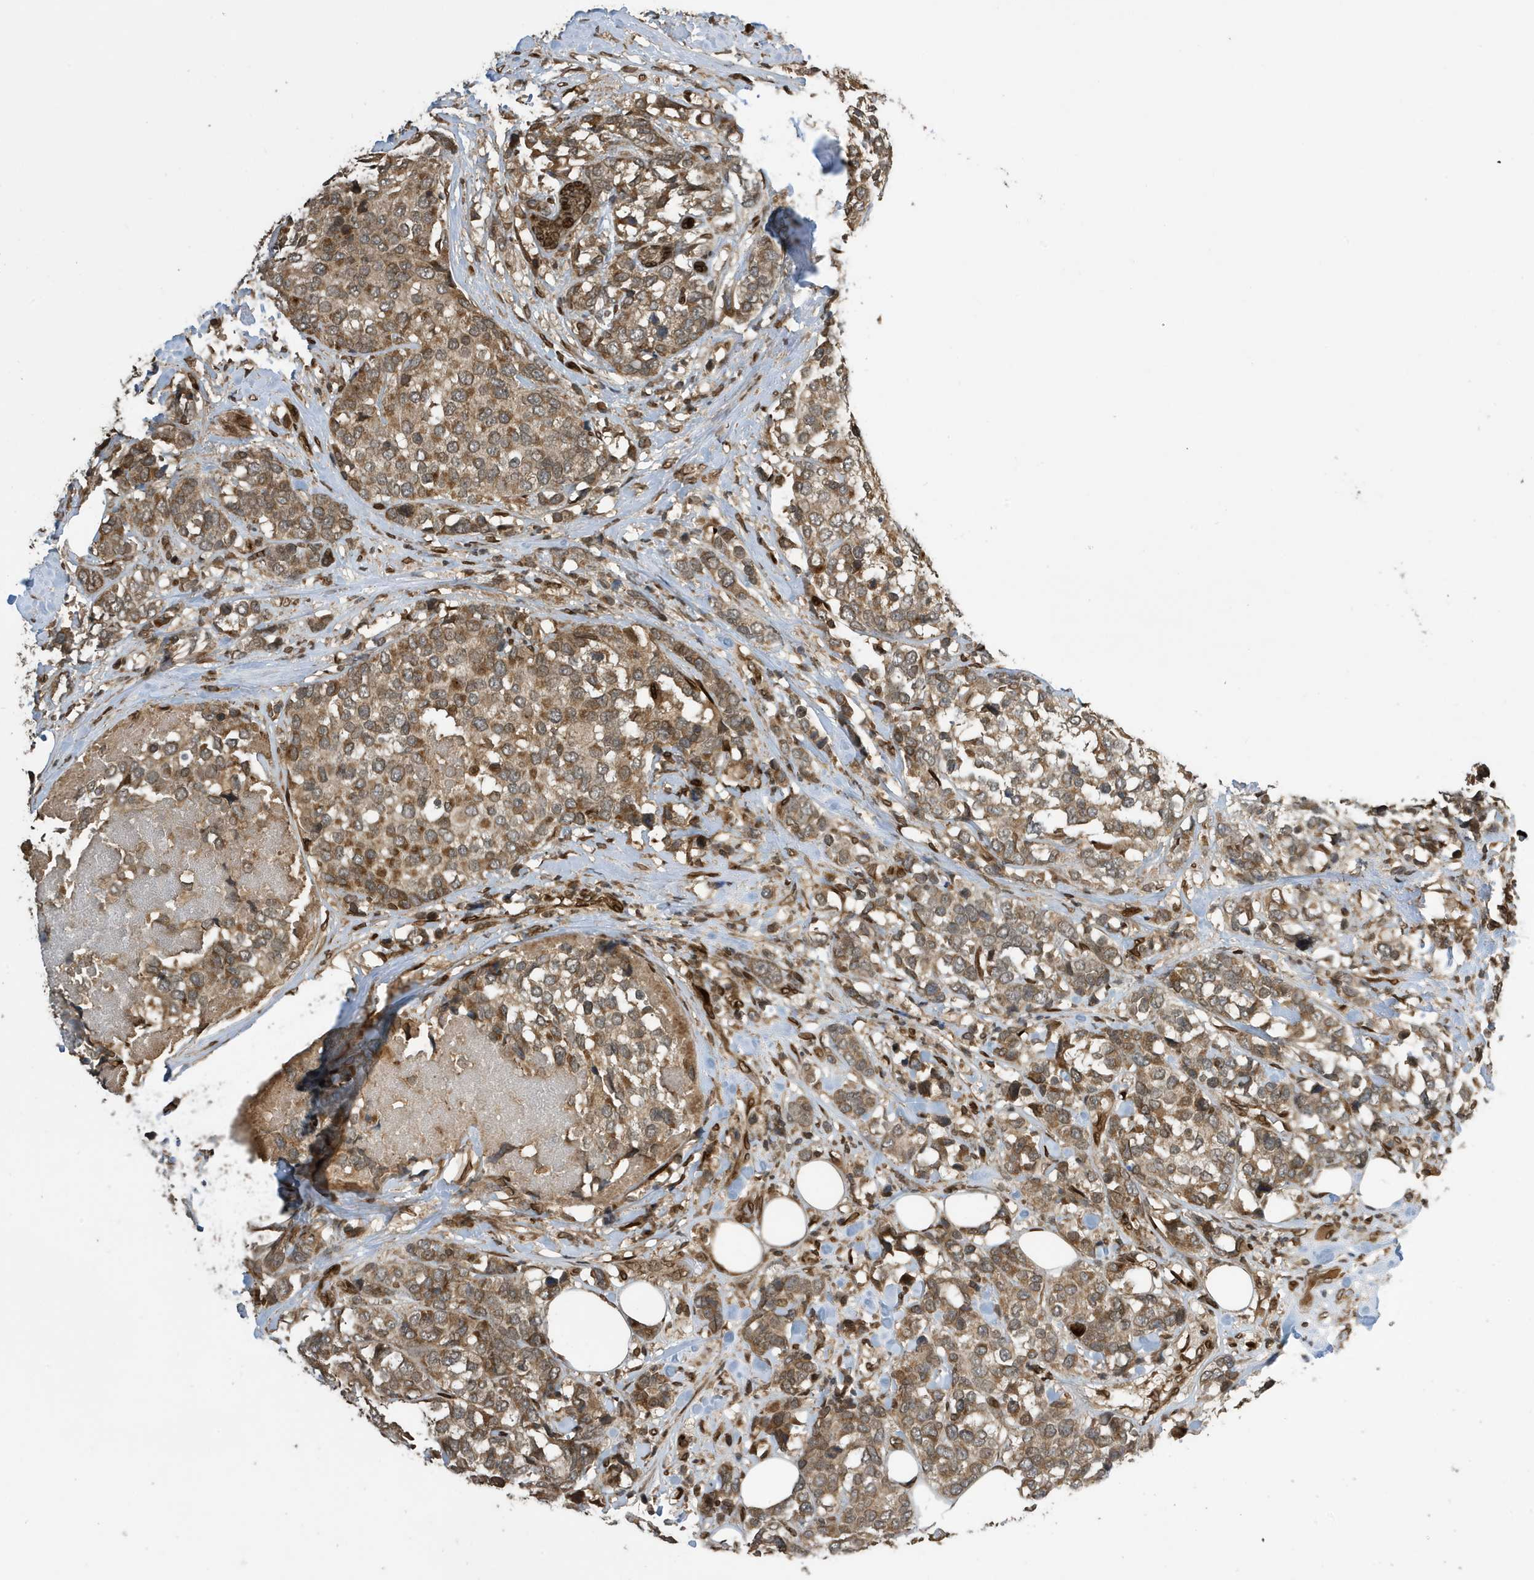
{"staining": {"intensity": "moderate", "quantity": ">75%", "location": "cytoplasmic/membranous,nuclear"}, "tissue": "breast cancer", "cell_type": "Tumor cells", "image_type": "cancer", "snomed": [{"axis": "morphology", "description": "Lobular carcinoma"}, {"axis": "topography", "description": "Breast"}], "caption": "Approximately >75% of tumor cells in human lobular carcinoma (breast) display moderate cytoplasmic/membranous and nuclear protein expression as visualized by brown immunohistochemical staining.", "gene": "DUSP18", "patient": {"sex": "female", "age": 59}}